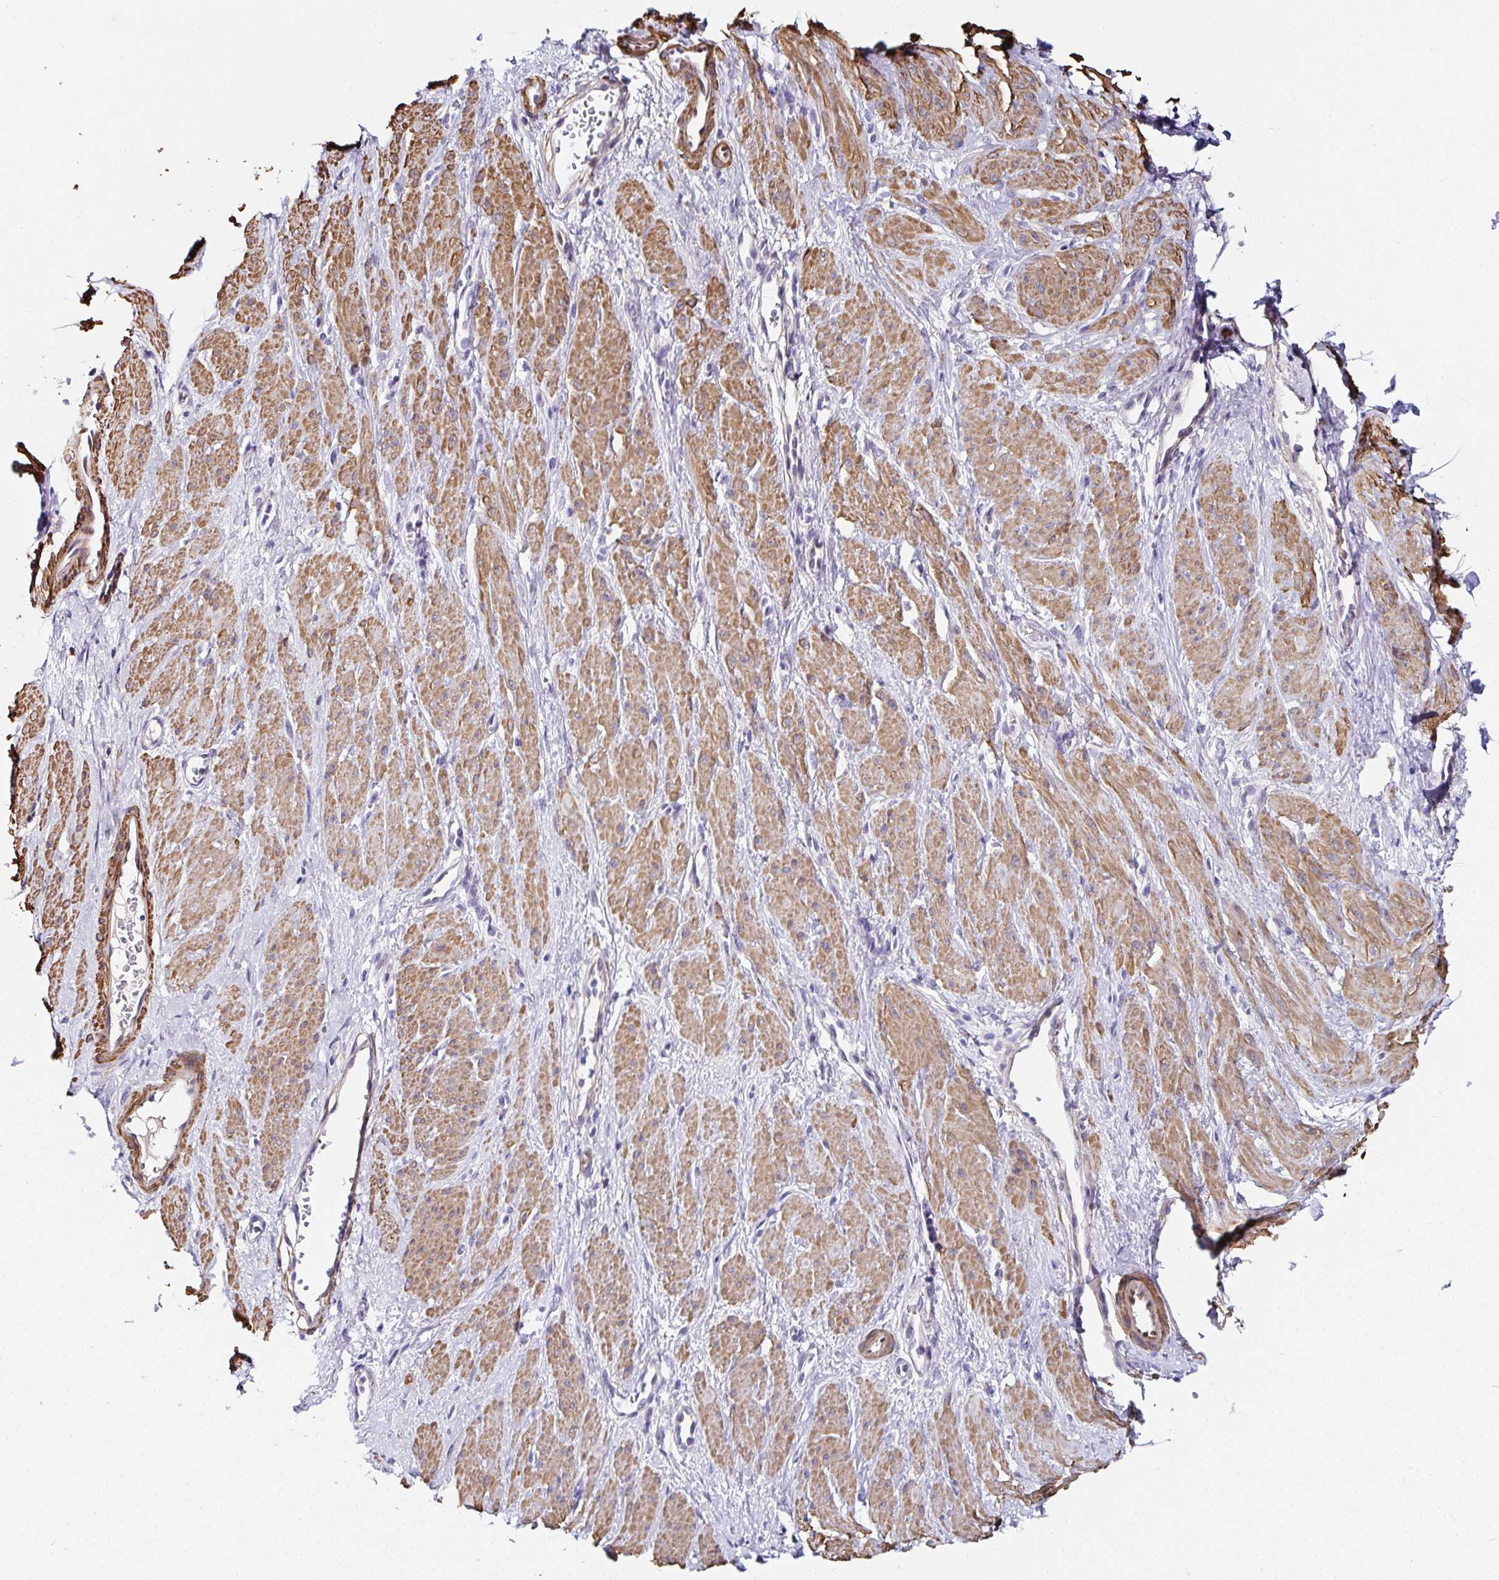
{"staining": {"intensity": "moderate", "quantity": "25%-75%", "location": "cytoplasmic/membranous"}, "tissue": "smooth muscle", "cell_type": "Smooth muscle cells", "image_type": "normal", "snomed": [{"axis": "morphology", "description": "Normal tissue, NOS"}, {"axis": "topography", "description": "Smooth muscle"}, {"axis": "topography", "description": "Uterus"}], "caption": "Protein staining by immunohistochemistry (IHC) shows moderate cytoplasmic/membranous positivity in approximately 25%-75% of smooth muscle cells in benign smooth muscle. (DAB (3,3'-diaminobenzidine) IHC, brown staining for protein, blue staining for nuclei).", "gene": "PPFIA4", "patient": {"sex": "female", "age": 39}}